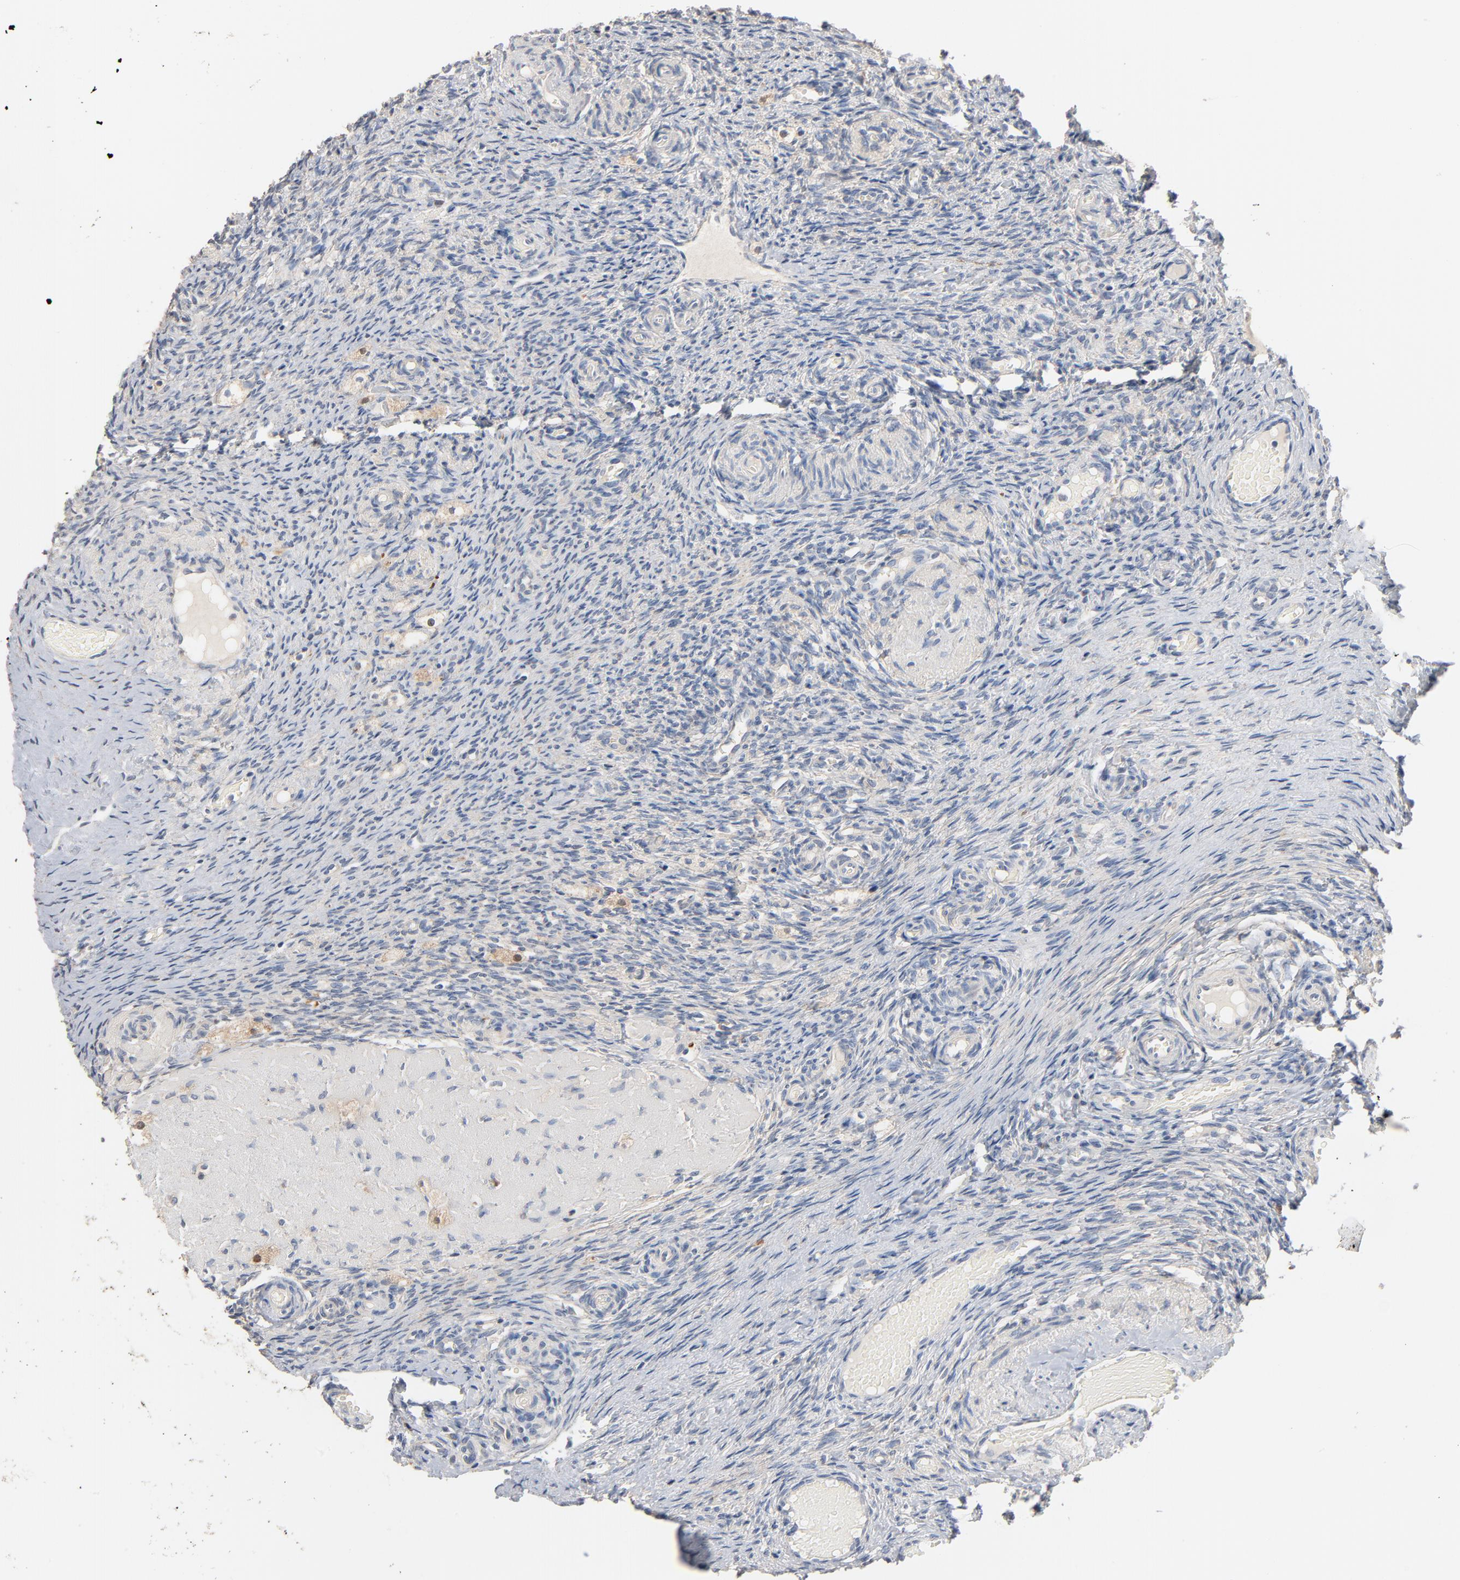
{"staining": {"intensity": "weak", "quantity": ">75%", "location": "cytoplasmic/membranous"}, "tissue": "ovary", "cell_type": "Follicle cells", "image_type": "normal", "snomed": [{"axis": "morphology", "description": "Normal tissue, NOS"}, {"axis": "topography", "description": "Ovary"}], "caption": "Protein staining shows weak cytoplasmic/membranous positivity in about >75% of follicle cells in unremarkable ovary.", "gene": "ZDHHC8", "patient": {"sex": "female", "age": 60}}